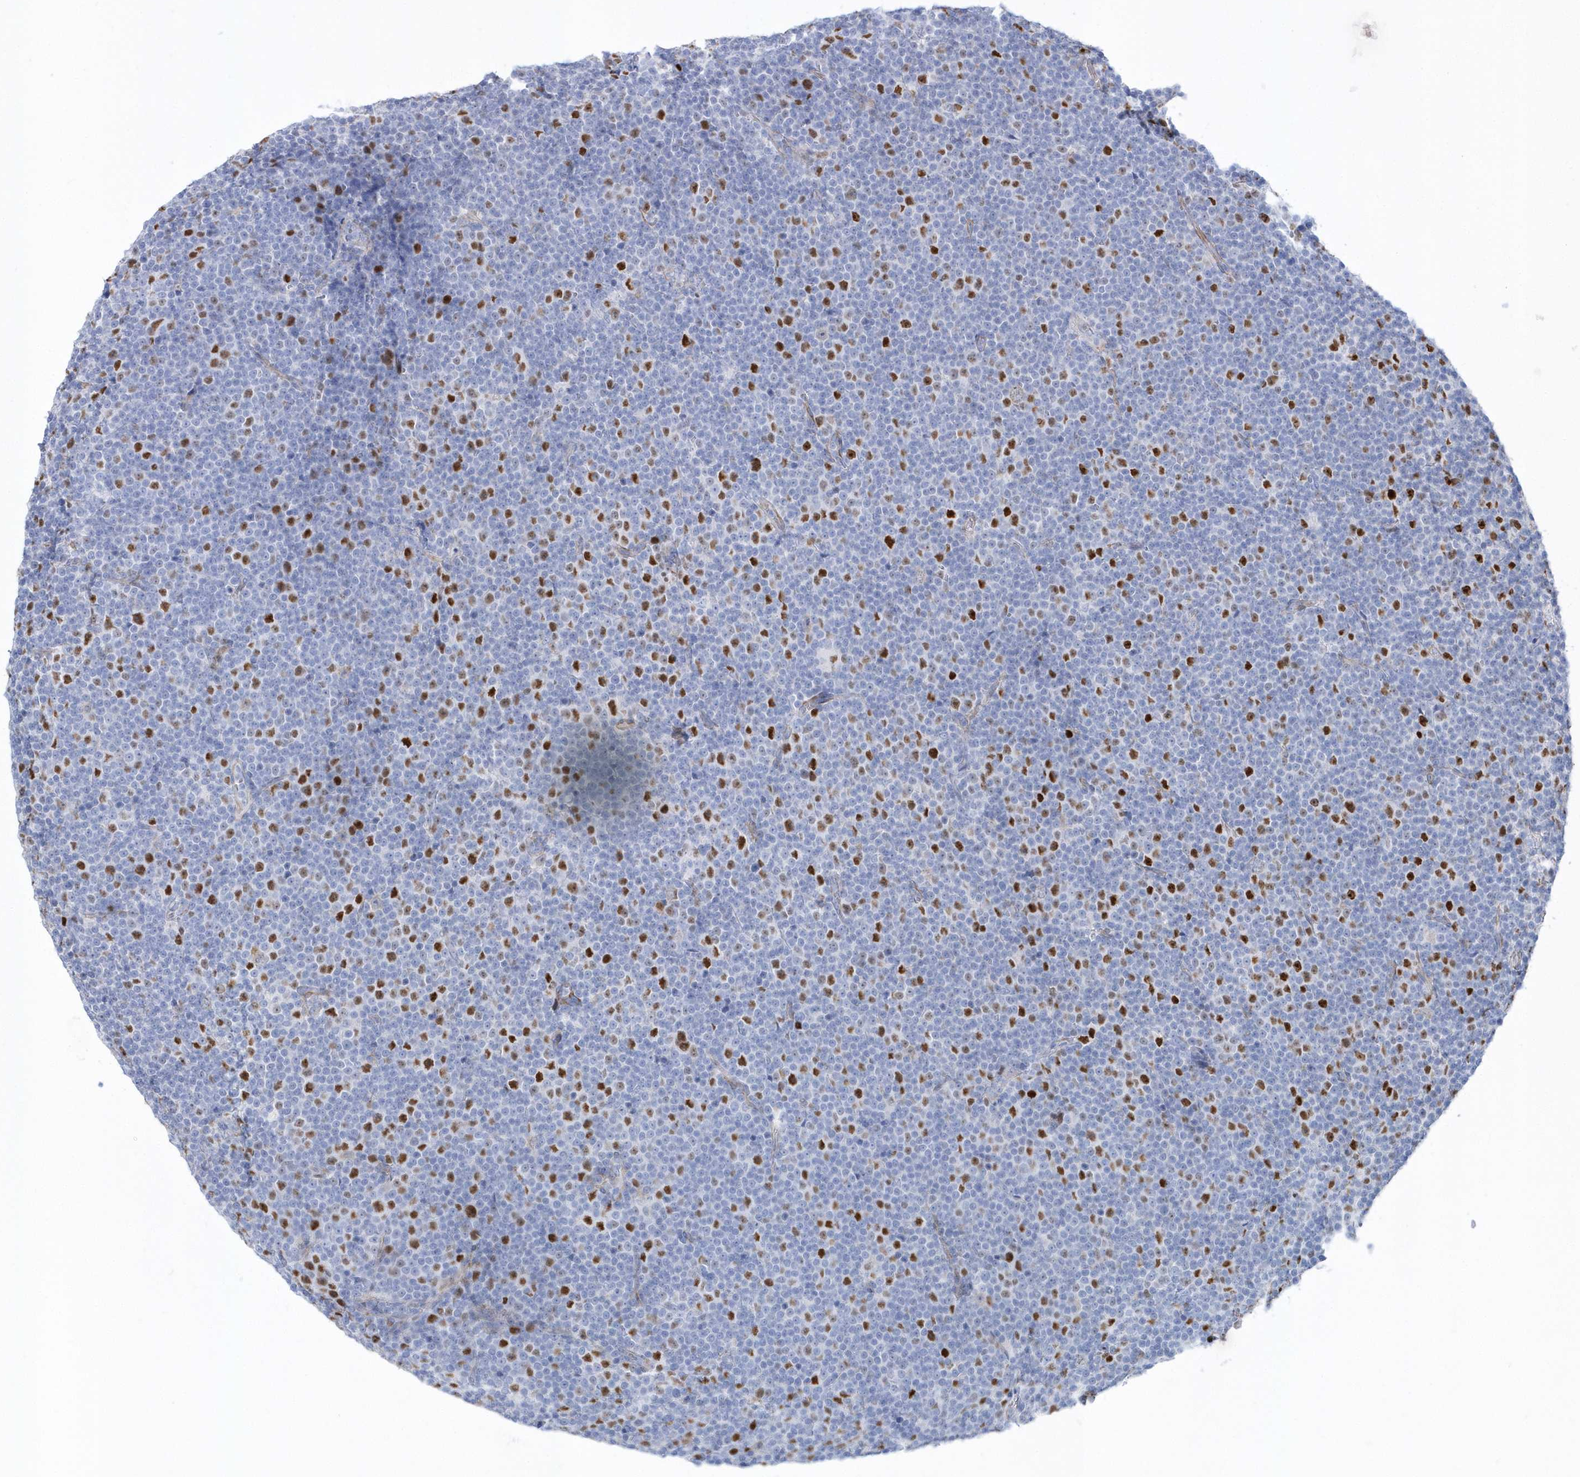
{"staining": {"intensity": "strong", "quantity": "<25%", "location": "nuclear"}, "tissue": "lymphoma", "cell_type": "Tumor cells", "image_type": "cancer", "snomed": [{"axis": "morphology", "description": "Malignant lymphoma, non-Hodgkin's type, Low grade"}, {"axis": "topography", "description": "Lymph node"}], "caption": "An image of malignant lymphoma, non-Hodgkin's type (low-grade) stained for a protein reveals strong nuclear brown staining in tumor cells.", "gene": "TMCO6", "patient": {"sex": "female", "age": 67}}